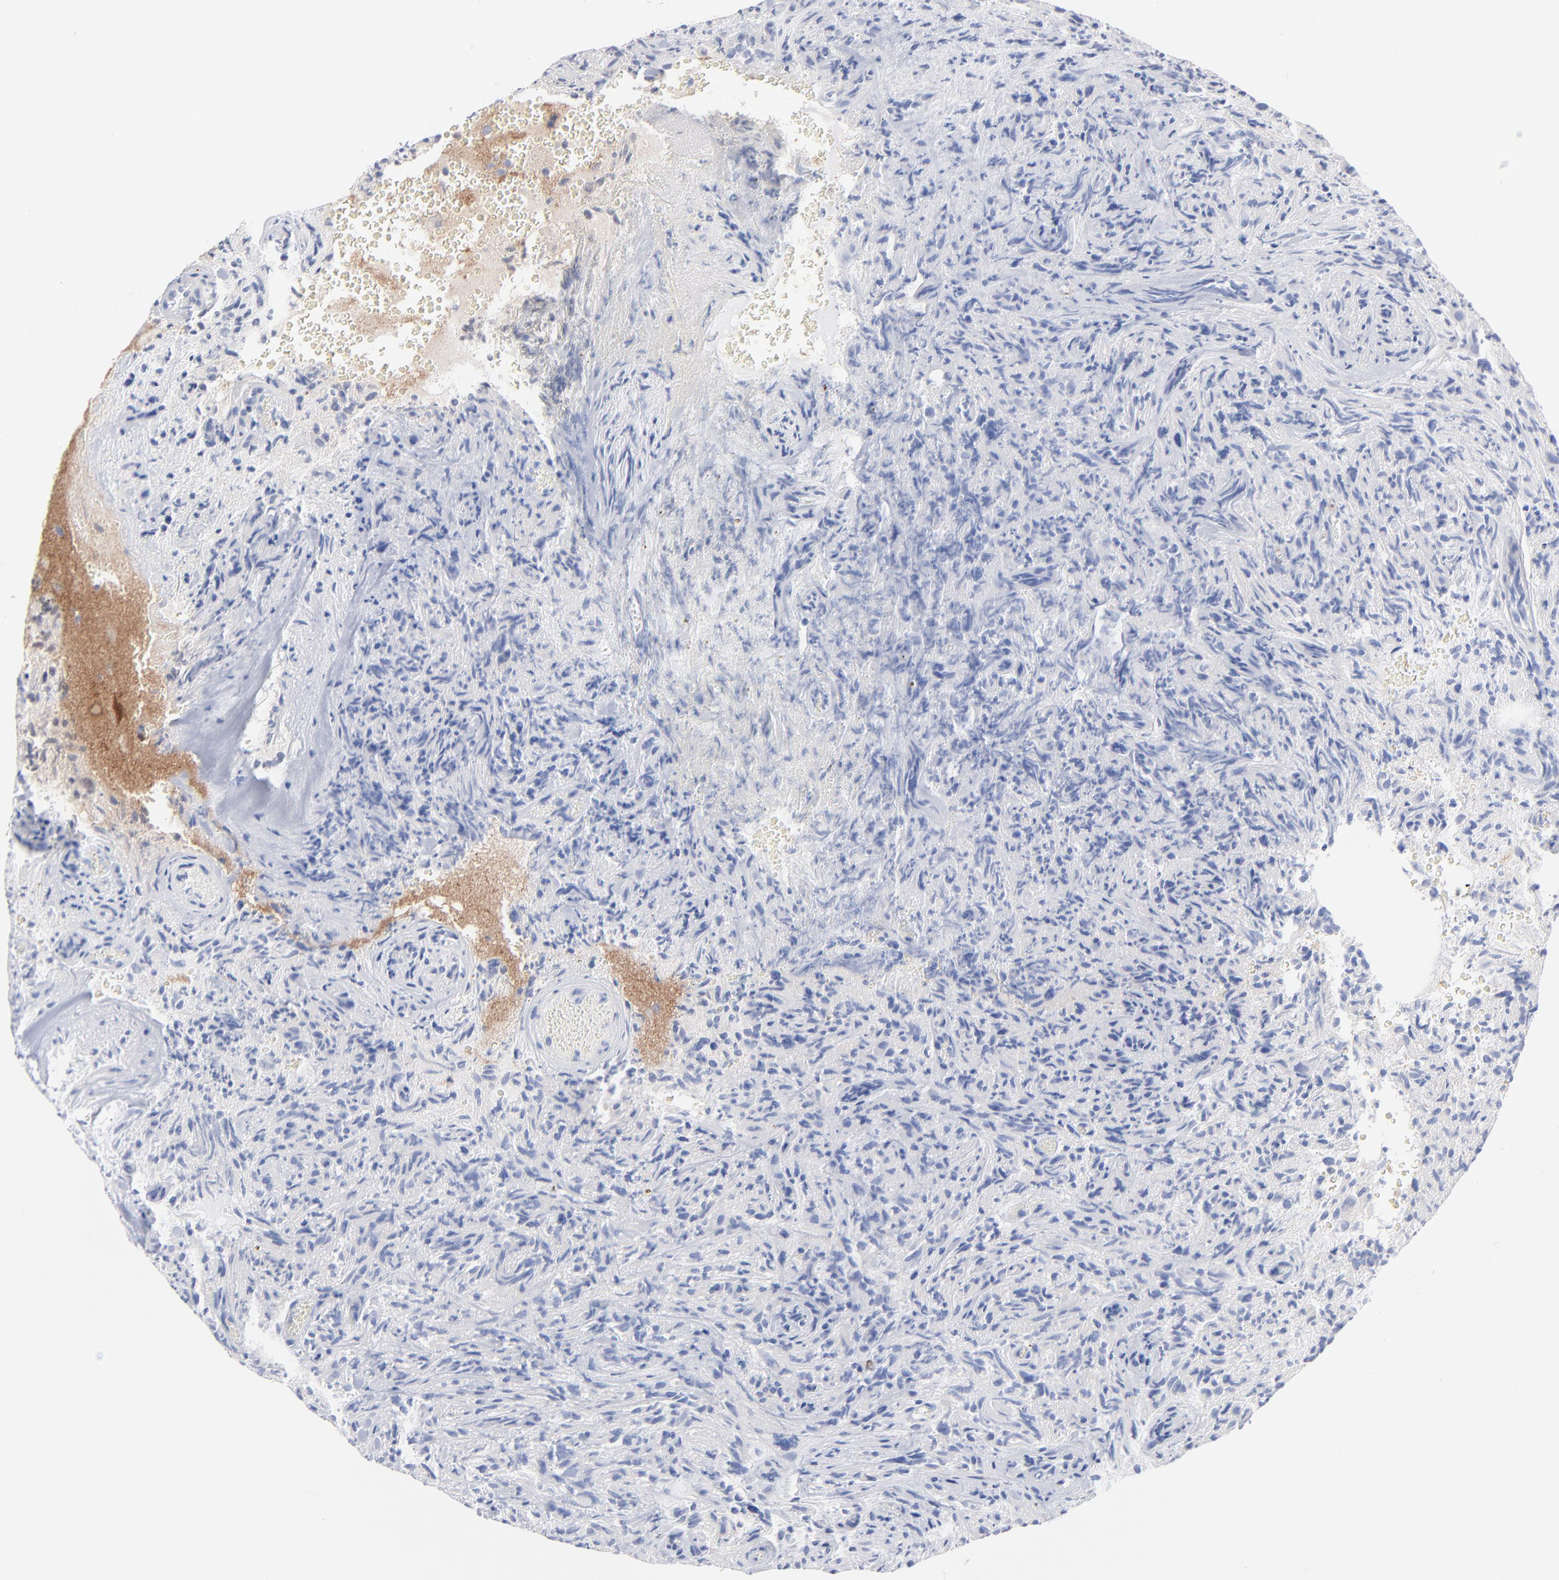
{"staining": {"intensity": "negative", "quantity": "none", "location": "none"}, "tissue": "glioma", "cell_type": "Tumor cells", "image_type": "cancer", "snomed": [{"axis": "morphology", "description": "Normal tissue, NOS"}, {"axis": "morphology", "description": "Glioma, malignant, High grade"}, {"axis": "topography", "description": "Cerebral cortex"}], "caption": "Tumor cells are negative for protein expression in human malignant high-grade glioma.", "gene": "SEPTIN6", "patient": {"sex": "male", "age": 75}}